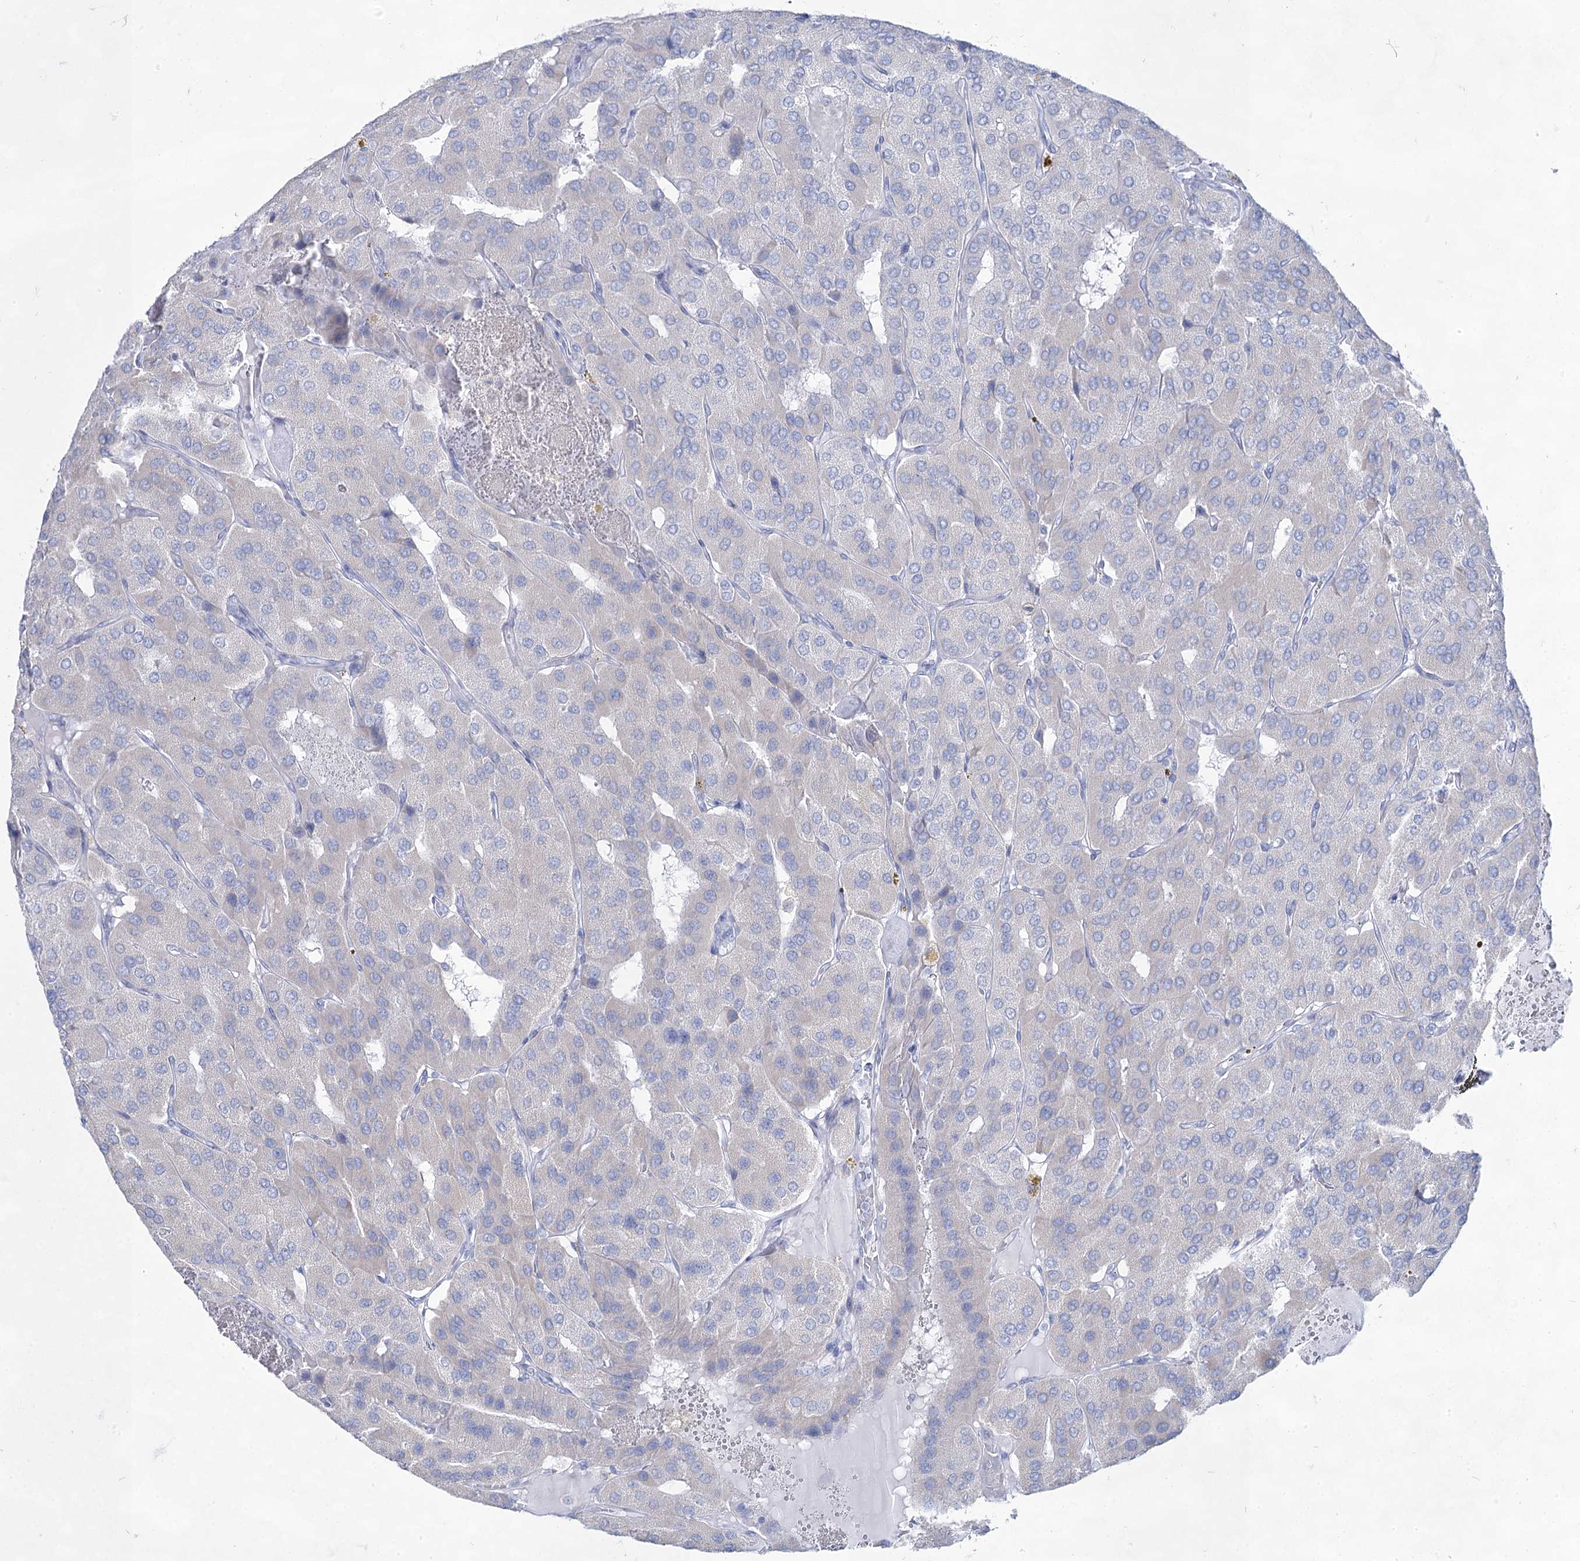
{"staining": {"intensity": "negative", "quantity": "none", "location": "none"}, "tissue": "parathyroid gland", "cell_type": "Glandular cells", "image_type": "normal", "snomed": [{"axis": "morphology", "description": "Normal tissue, NOS"}, {"axis": "morphology", "description": "Adenoma, NOS"}, {"axis": "topography", "description": "Parathyroid gland"}], "caption": "A histopathology image of human parathyroid gland is negative for staining in glandular cells. (Brightfield microscopy of DAB IHC at high magnification).", "gene": "ACRV1", "patient": {"sex": "female", "age": 86}}